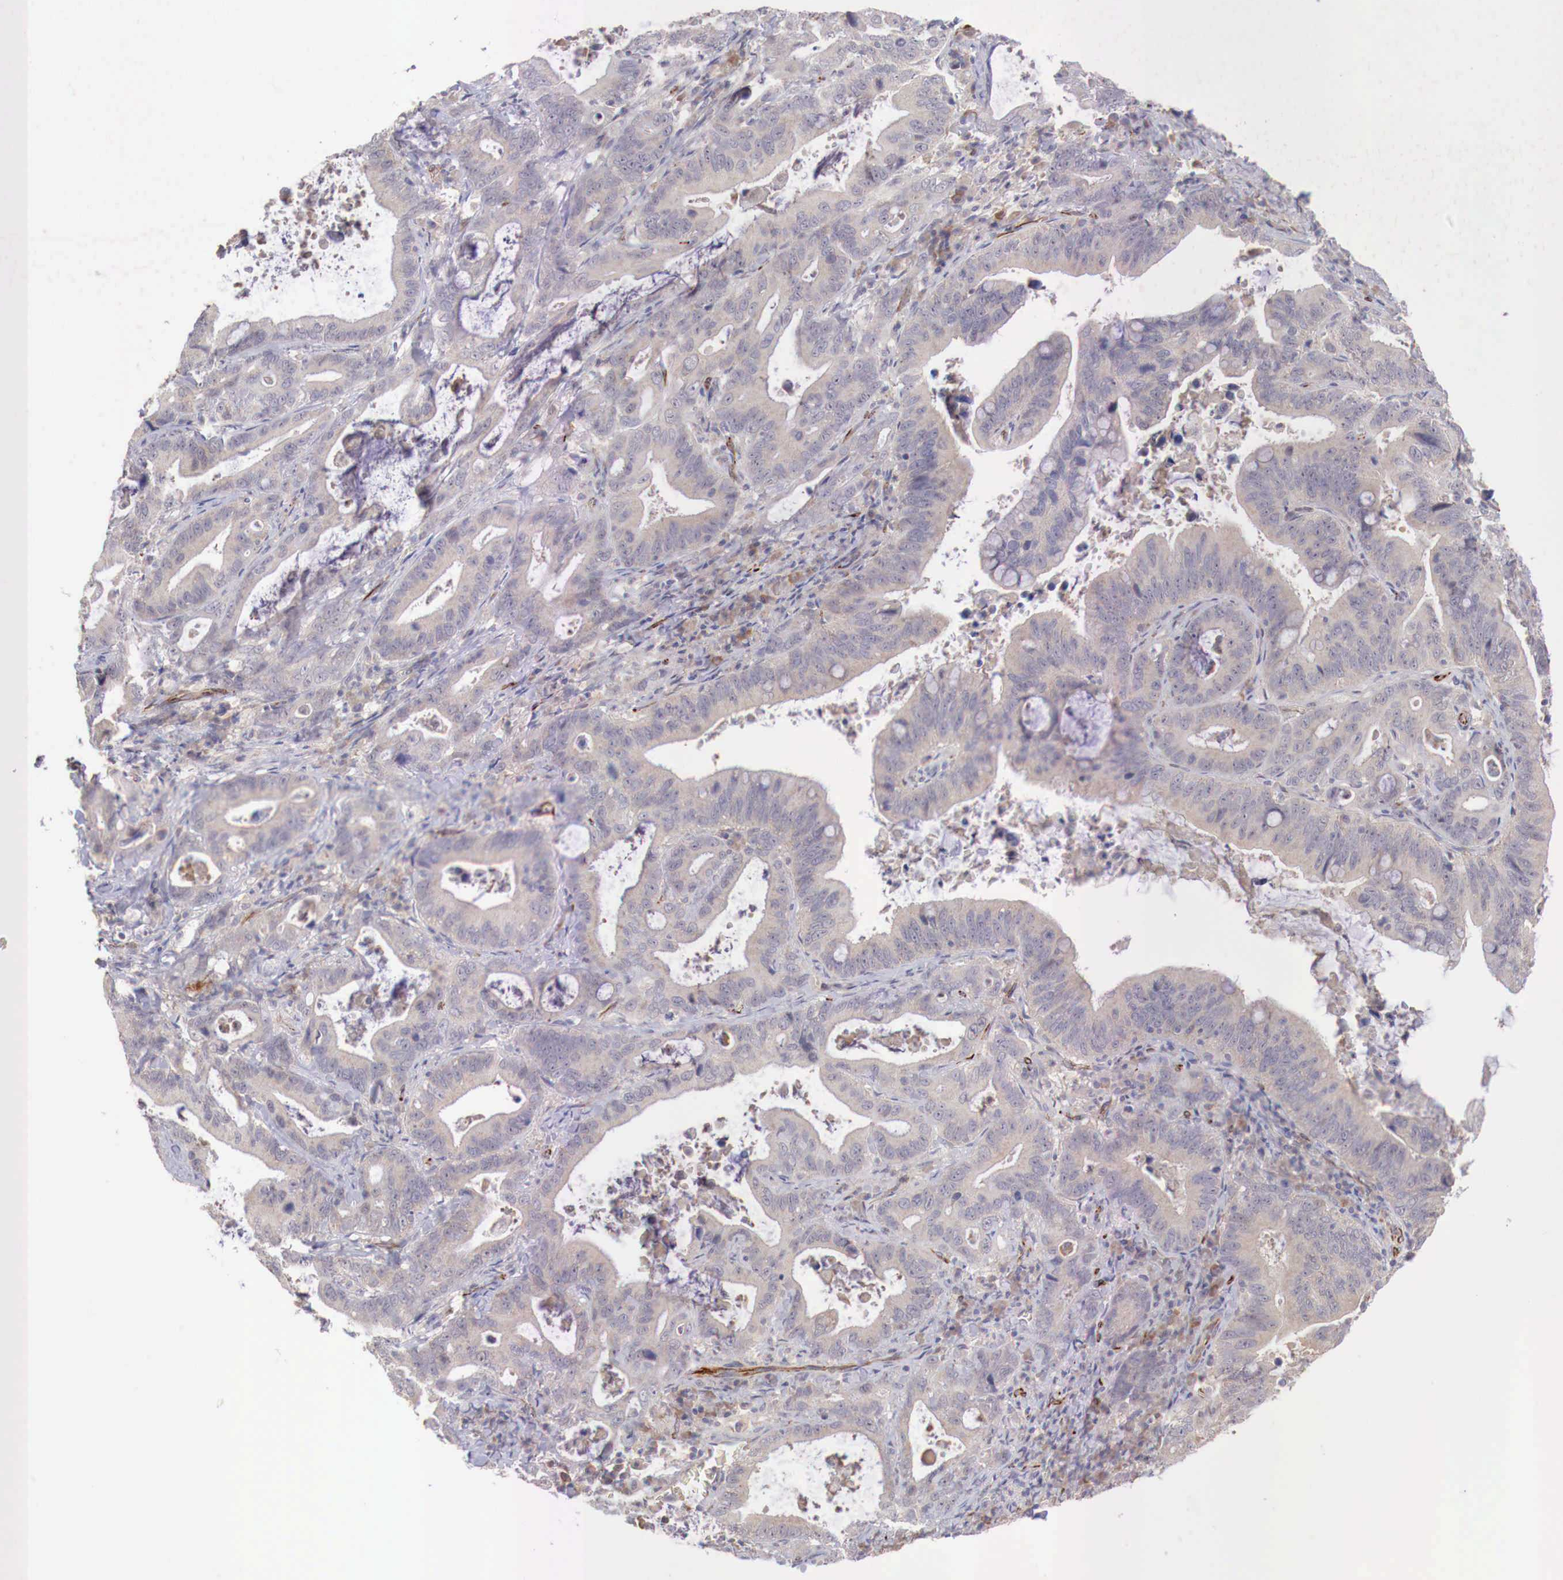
{"staining": {"intensity": "negative", "quantity": "none", "location": "none"}, "tissue": "stomach cancer", "cell_type": "Tumor cells", "image_type": "cancer", "snomed": [{"axis": "morphology", "description": "Adenocarcinoma, NOS"}, {"axis": "topography", "description": "Stomach, upper"}], "caption": "An image of stomach cancer stained for a protein shows no brown staining in tumor cells. (DAB IHC with hematoxylin counter stain).", "gene": "WT1", "patient": {"sex": "male", "age": 63}}